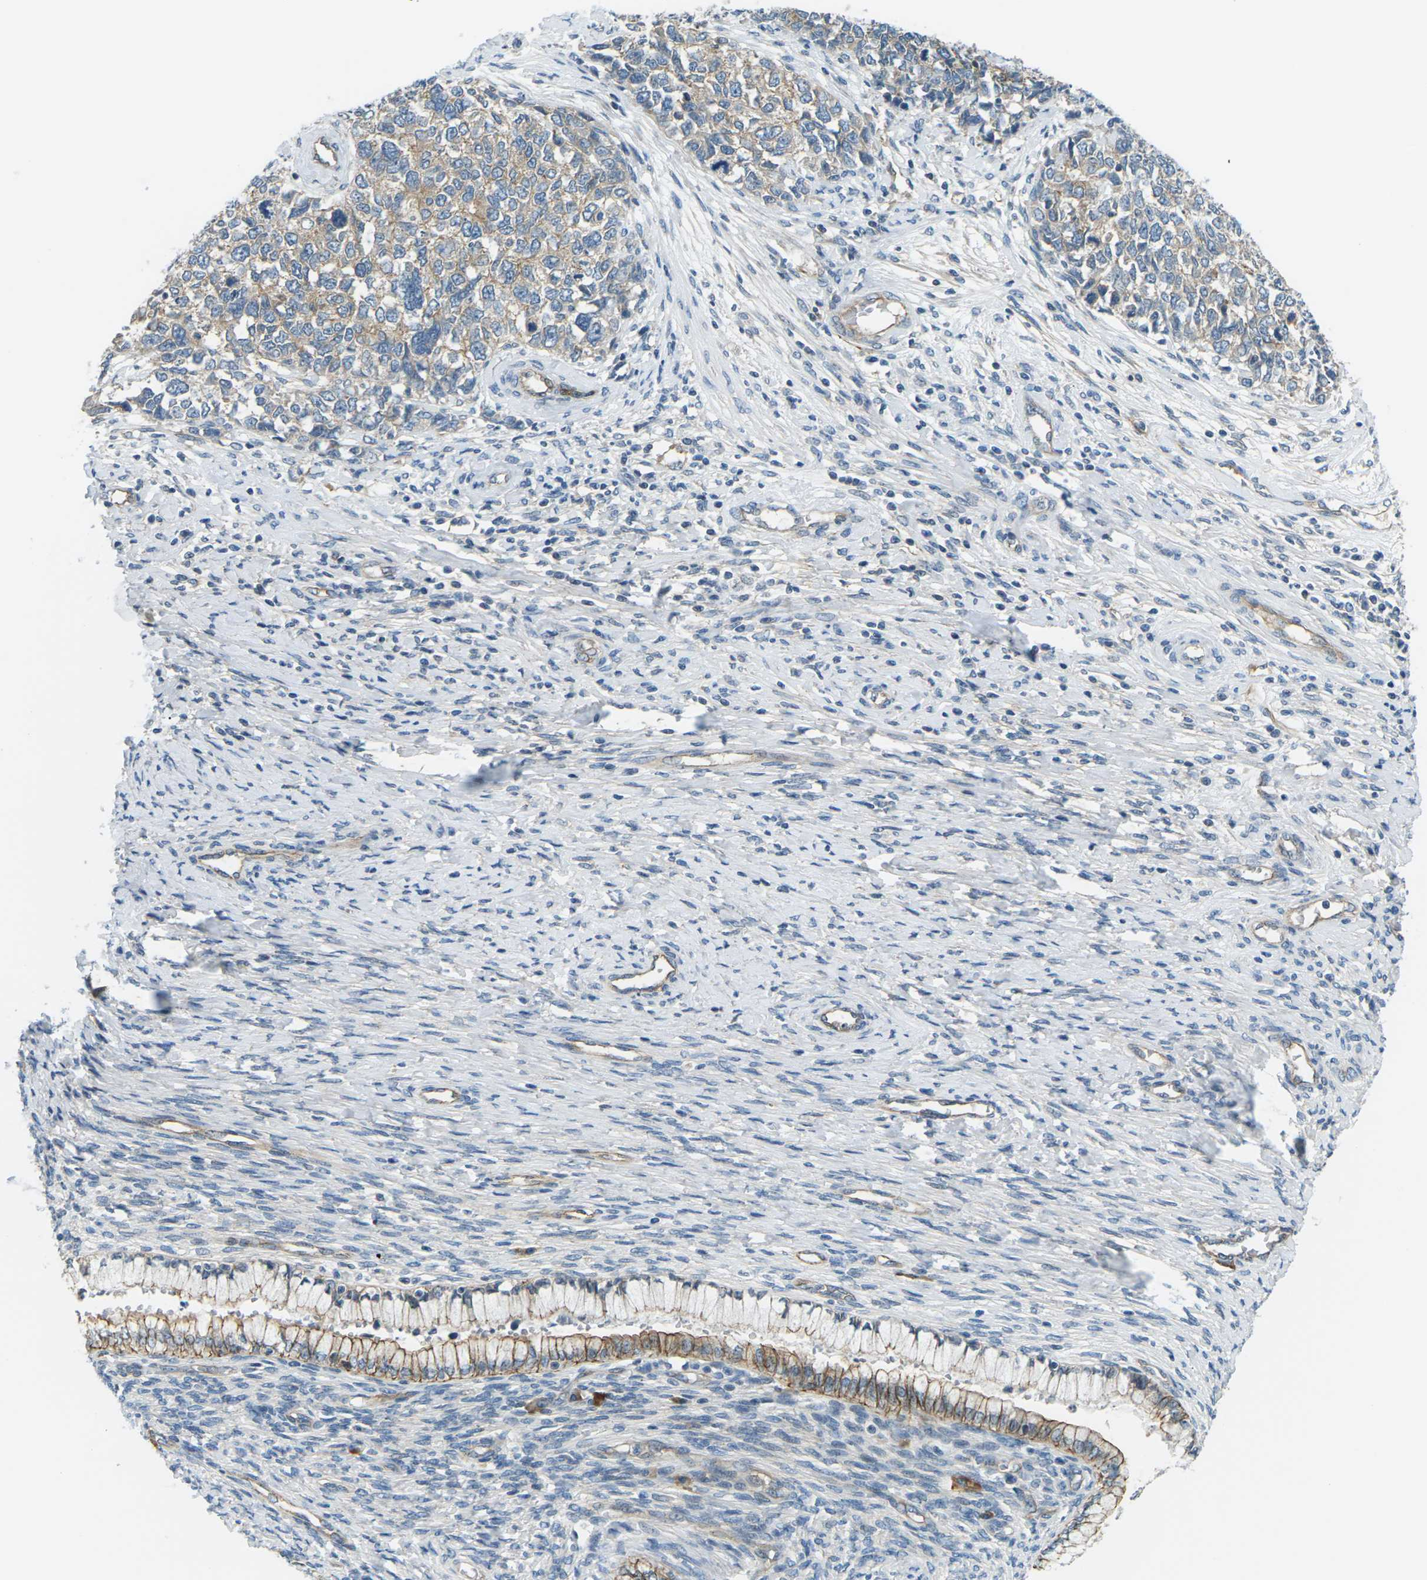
{"staining": {"intensity": "weak", "quantity": ">75%", "location": "cytoplasmic/membranous"}, "tissue": "cervical cancer", "cell_type": "Tumor cells", "image_type": "cancer", "snomed": [{"axis": "morphology", "description": "Squamous cell carcinoma, NOS"}, {"axis": "topography", "description": "Cervix"}], "caption": "Human cervical squamous cell carcinoma stained with a protein marker displays weak staining in tumor cells.", "gene": "SLC13A3", "patient": {"sex": "female", "age": 63}}